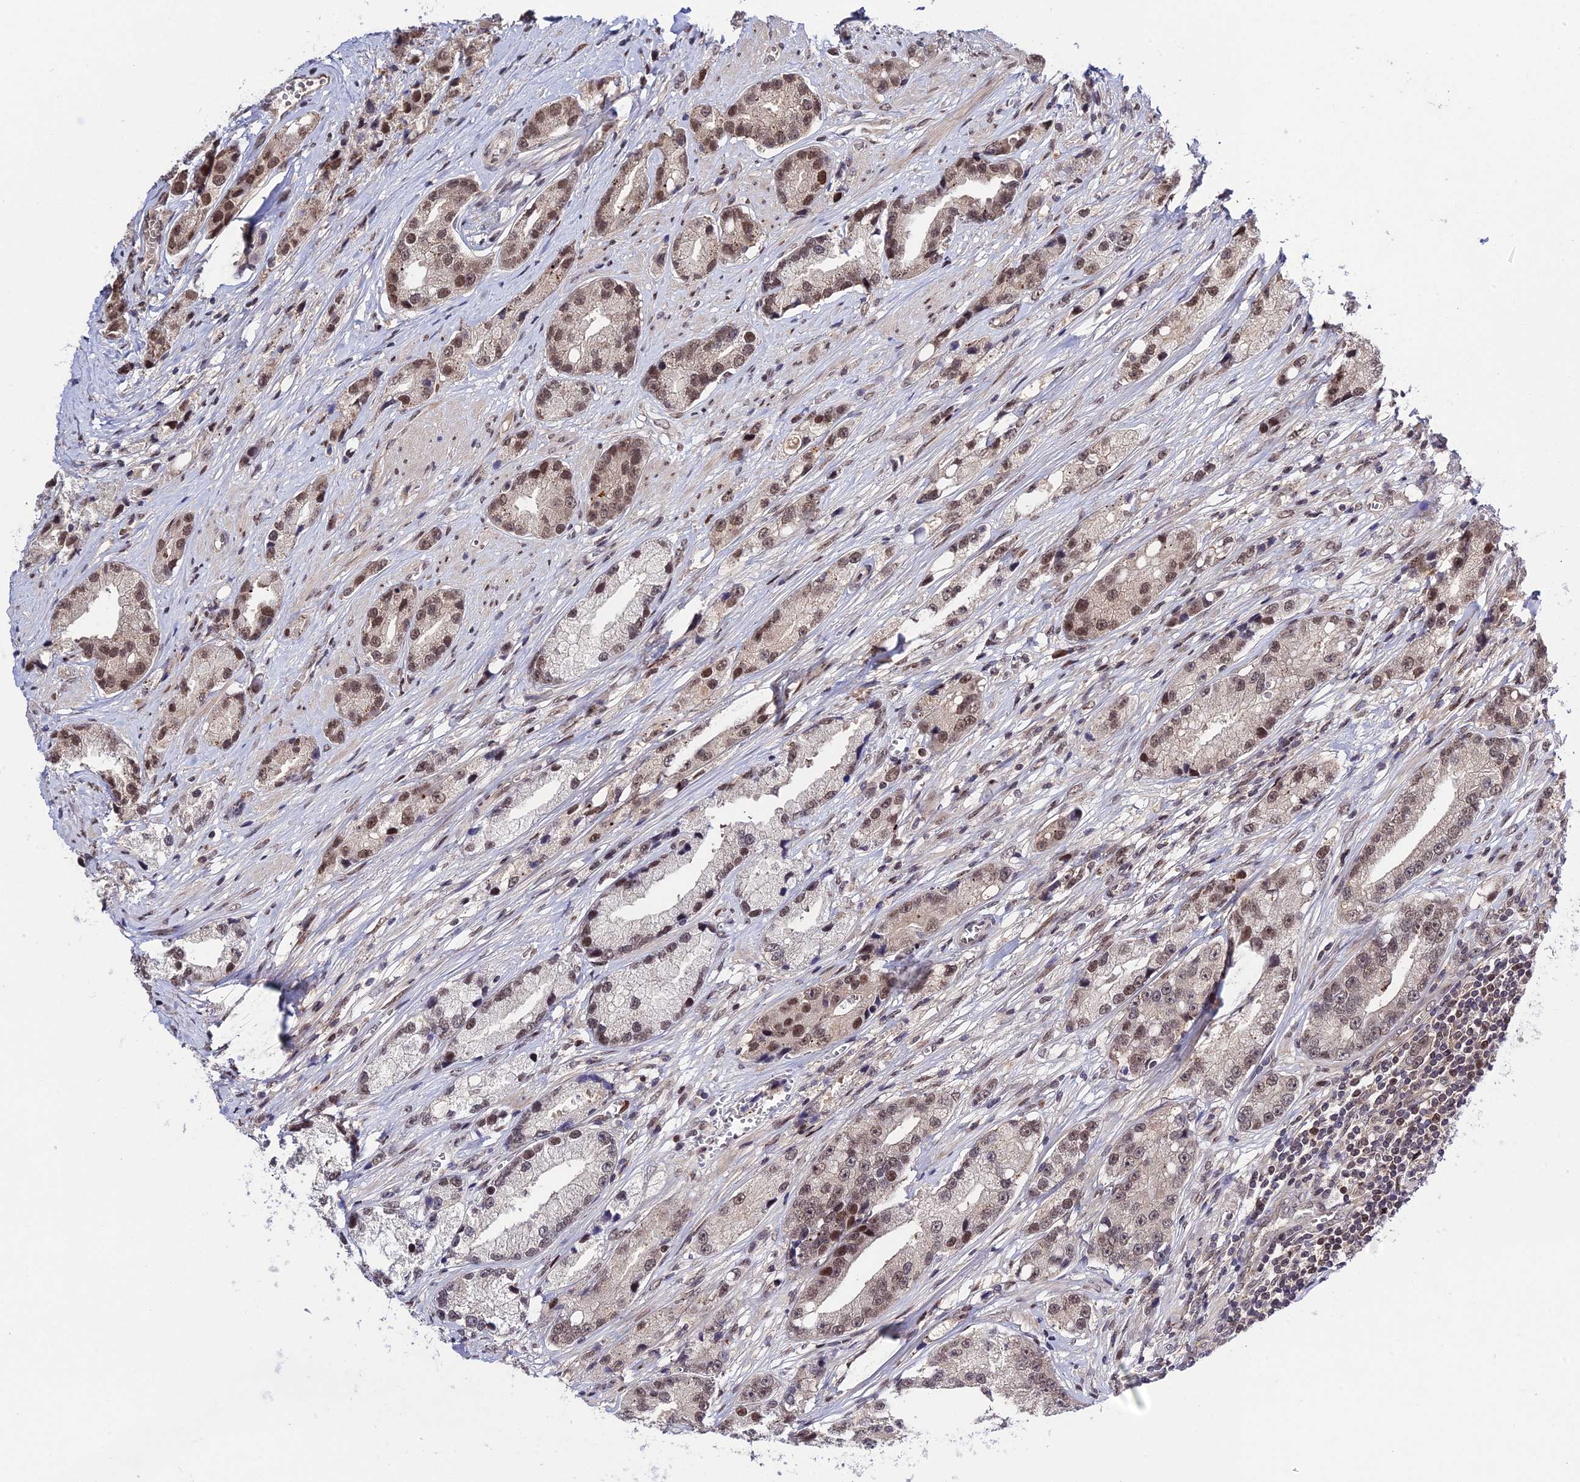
{"staining": {"intensity": "moderate", "quantity": "25%-75%", "location": "nuclear"}, "tissue": "prostate cancer", "cell_type": "Tumor cells", "image_type": "cancer", "snomed": [{"axis": "morphology", "description": "Adenocarcinoma, High grade"}, {"axis": "topography", "description": "Prostate"}], "caption": "Brown immunohistochemical staining in prostate cancer (high-grade adenocarcinoma) reveals moderate nuclear positivity in about 25%-75% of tumor cells.", "gene": "SYT15", "patient": {"sex": "male", "age": 74}}